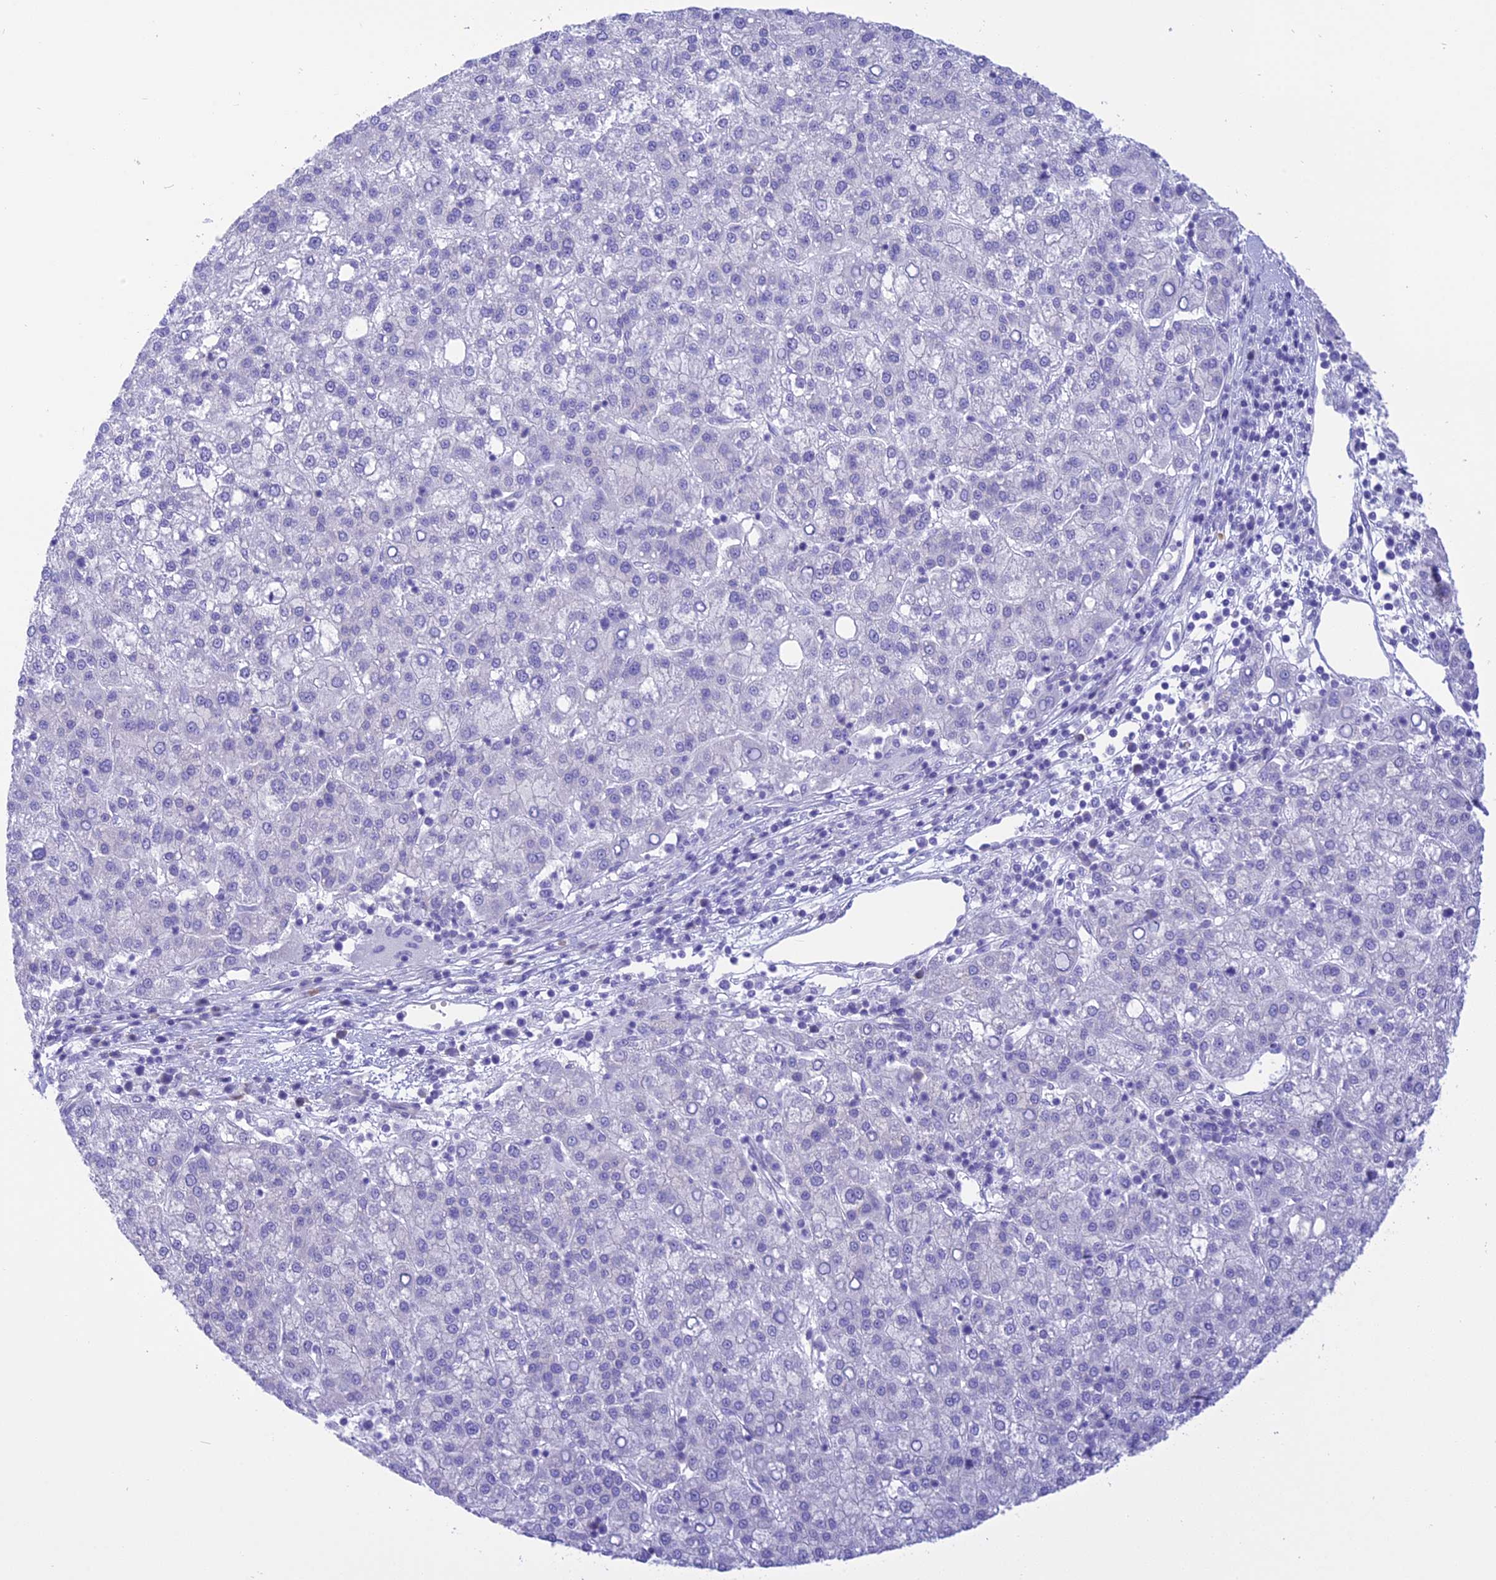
{"staining": {"intensity": "negative", "quantity": "none", "location": "none"}, "tissue": "liver cancer", "cell_type": "Tumor cells", "image_type": "cancer", "snomed": [{"axis": "morphology", "description": "Carcinoma, Hepatocellular, NOS"}, {"axis": "topography", "description": "Liver"}], "caption": "This is an IHC image of hepatocellular carcinoma (liver). There is no expression in tumor cells.", "gene": "DCAF16", "patient": {"sex": "female", "age": 58}}